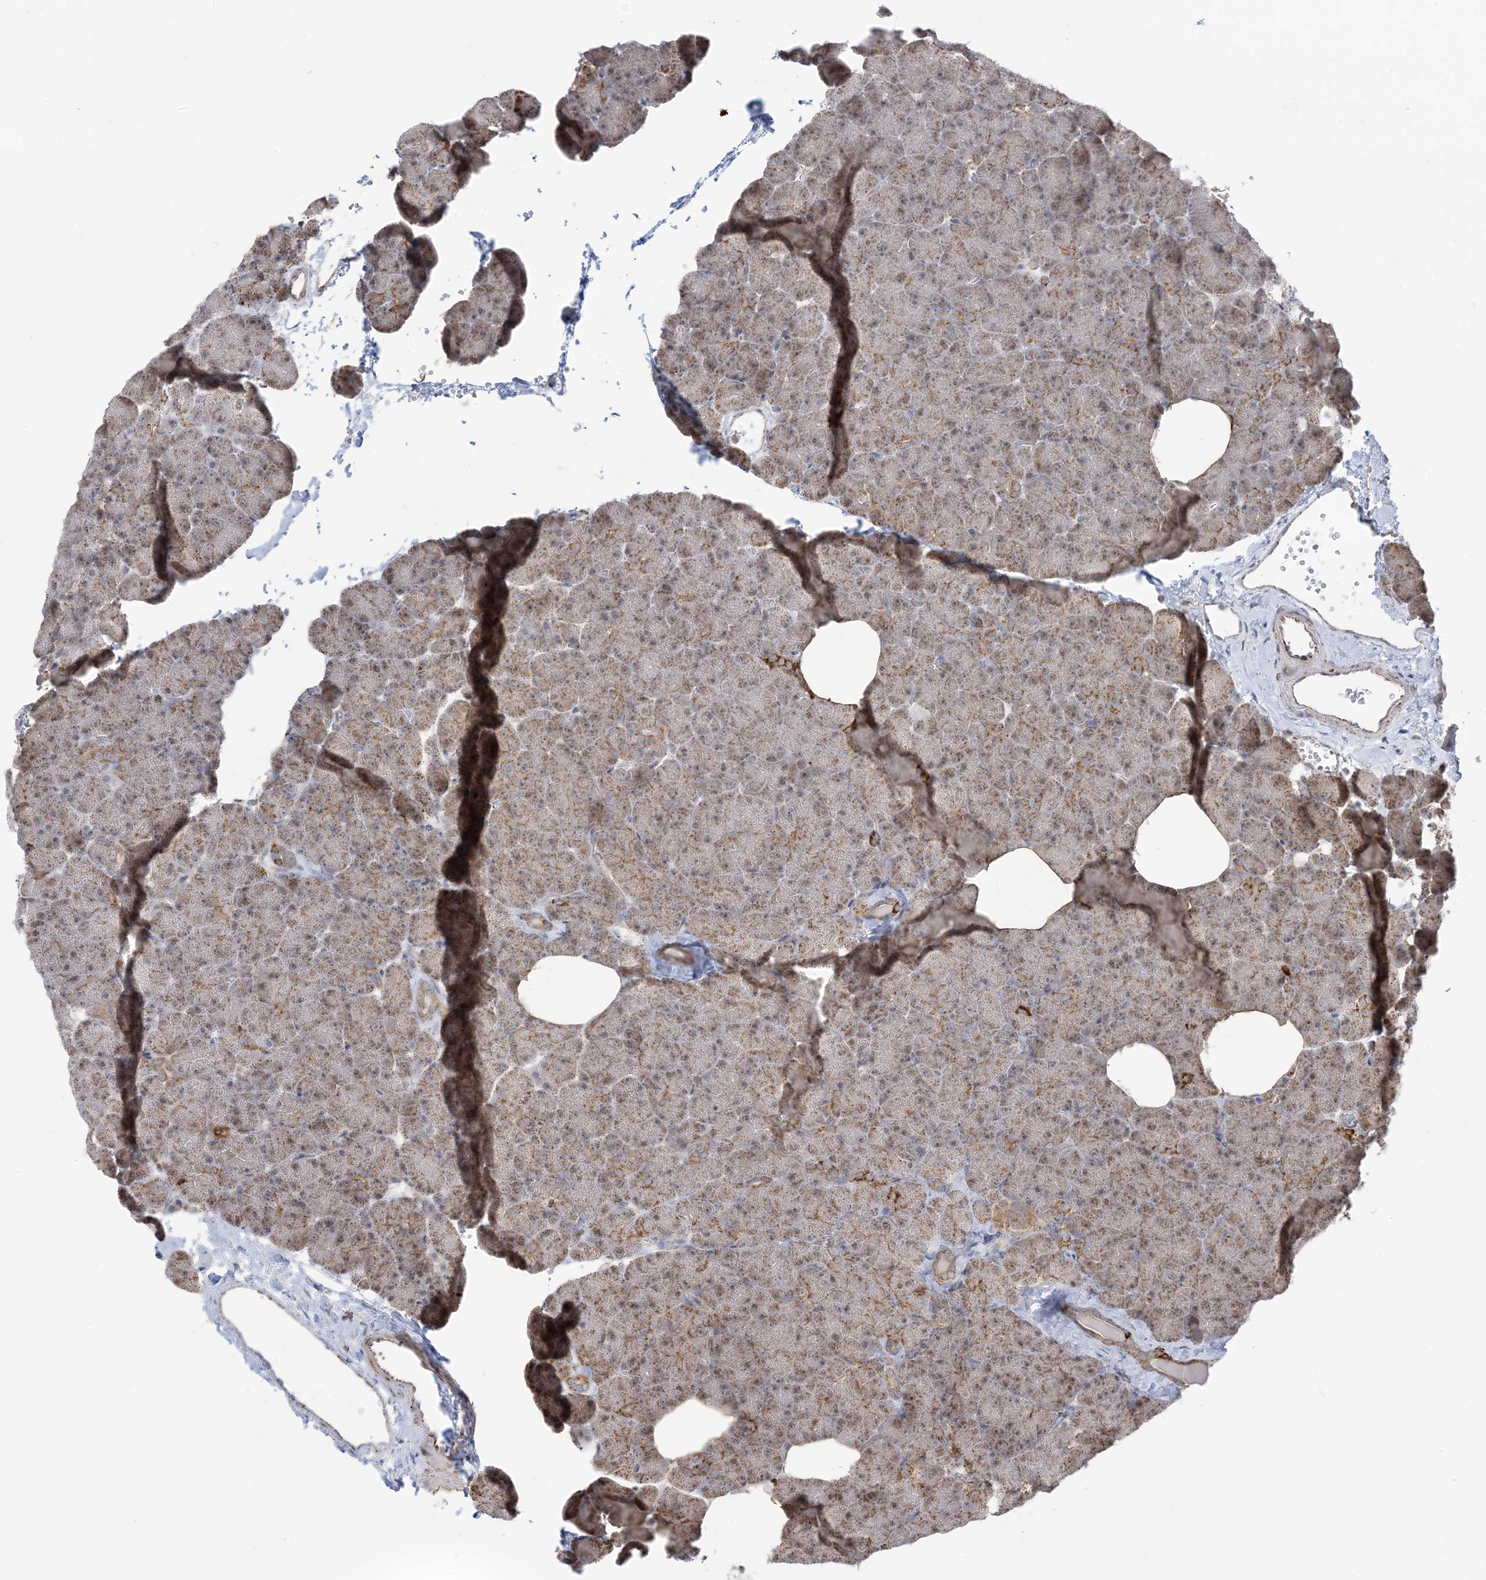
{"staining": {"intensity": "moderate", "quantity": "25%-75%", "location": "cytoplasmic/membranous"}, "tissue": "pancreas", "cell_type": "Exocrine glandular cells", "image_type": "normal", "snomed": [{"axis": "morphology", "description": "Normal tissue, NOS"}, {"axis": "morphology", "description": "Carcinoid, malignant, NOS"}, {"axis": "topography", "description": "Pancreas"}], "caption": "A brown stain shows moderate cytoplasmic/membranous staining of a protein in exocrine glandular cells of benign human pancreas.", "gene": "MAPKBP1", "patient": {"sex": "female", "age": 35}}